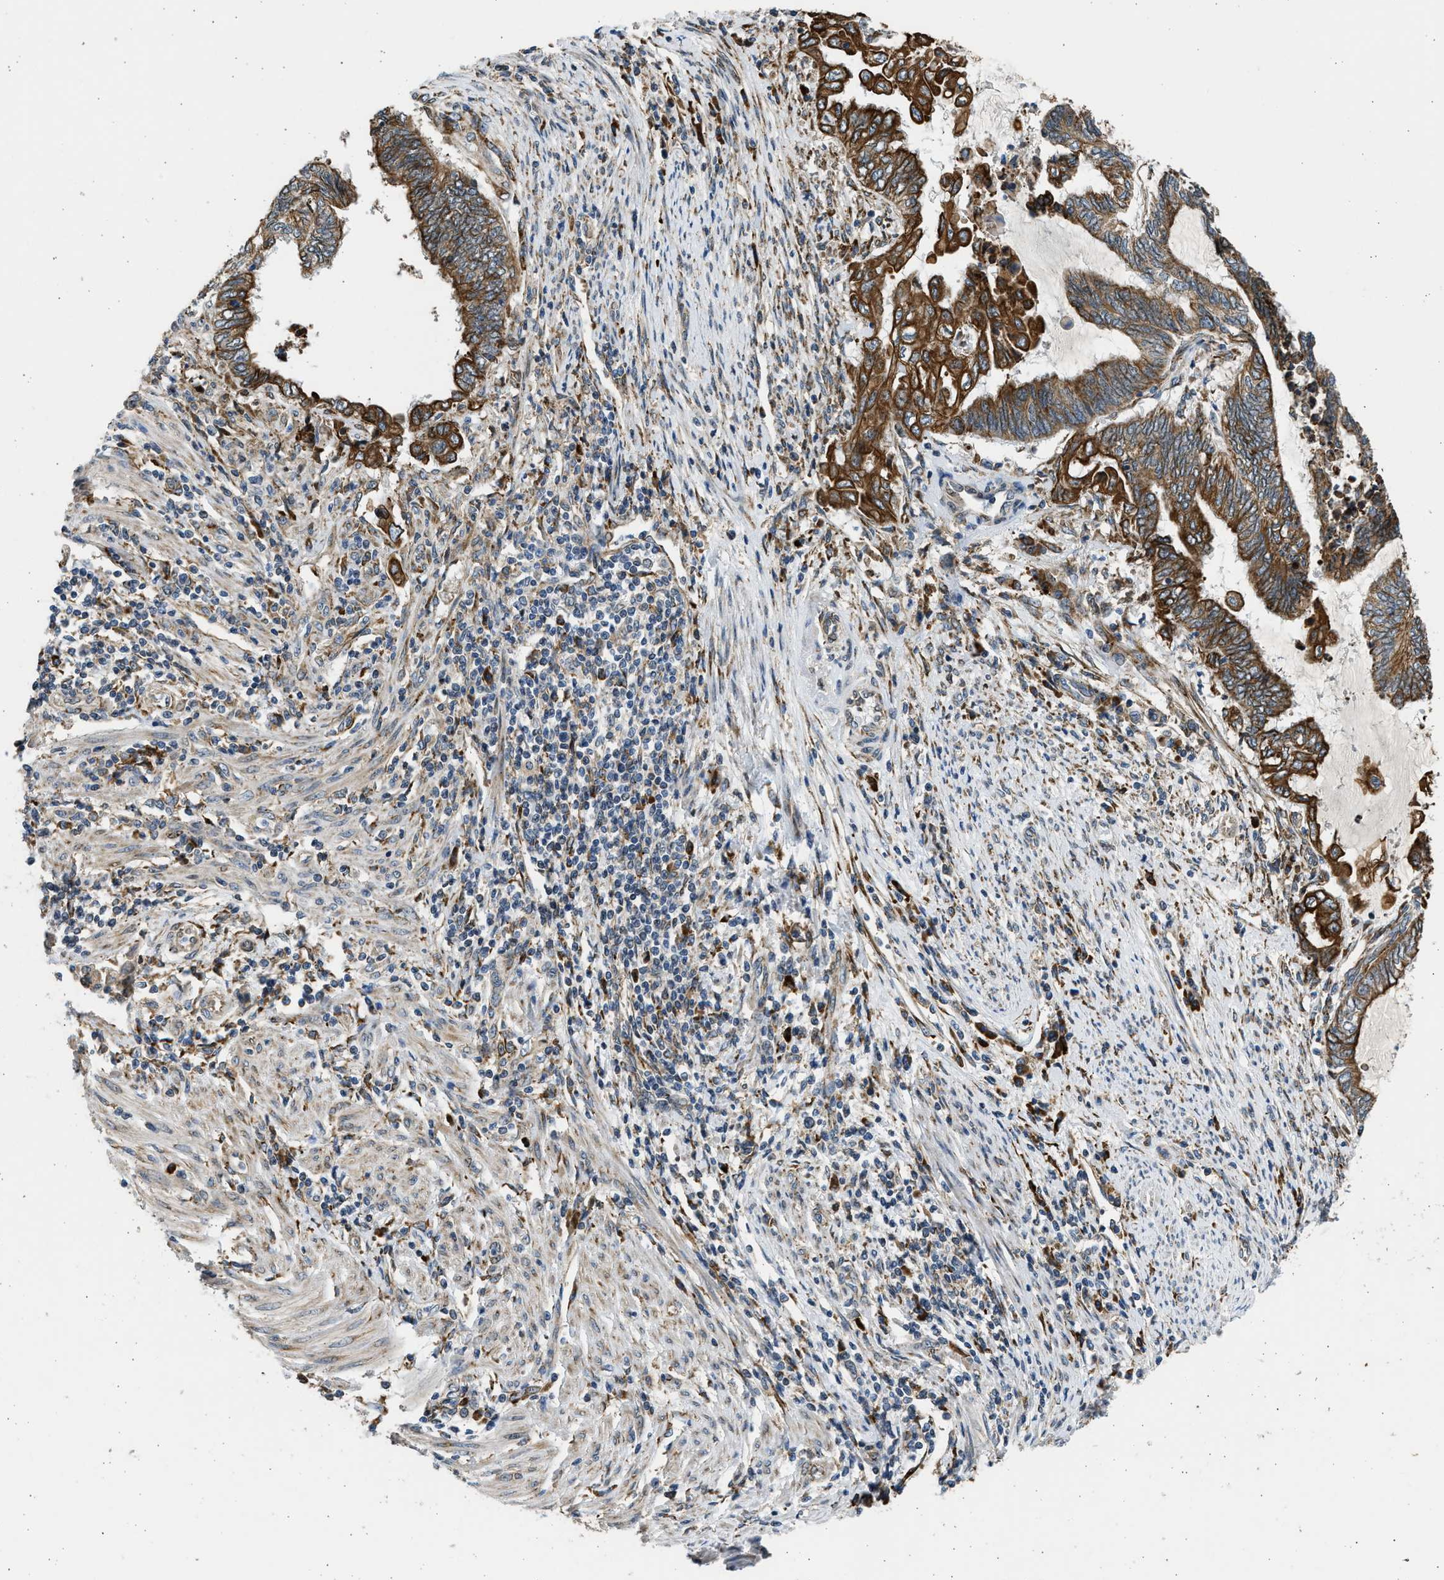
{"staining": {"intensity": "strong", "quantity": ">75%", "location": "cytoplasmic/membranous"}, "tissue": "endometrial cancer", "cell_type": "Tumor cells", "image_type": "cancer", "snomed": [{"axis": "morphology", "description": "Adenocarcinoma, NOS"}, {"axis": "topography", "description": "Uterus"}, {"axis": "topography", "description": "Endometrium"}], "caption": "This is a photomicrograph of IHC staining of adenocarcinoma (endometrial), which shows strong staining in the cytoplasmic/membranous of tumor cells.", "gene": "PLD2", "patient": {"sex": "female", "age": 70}}